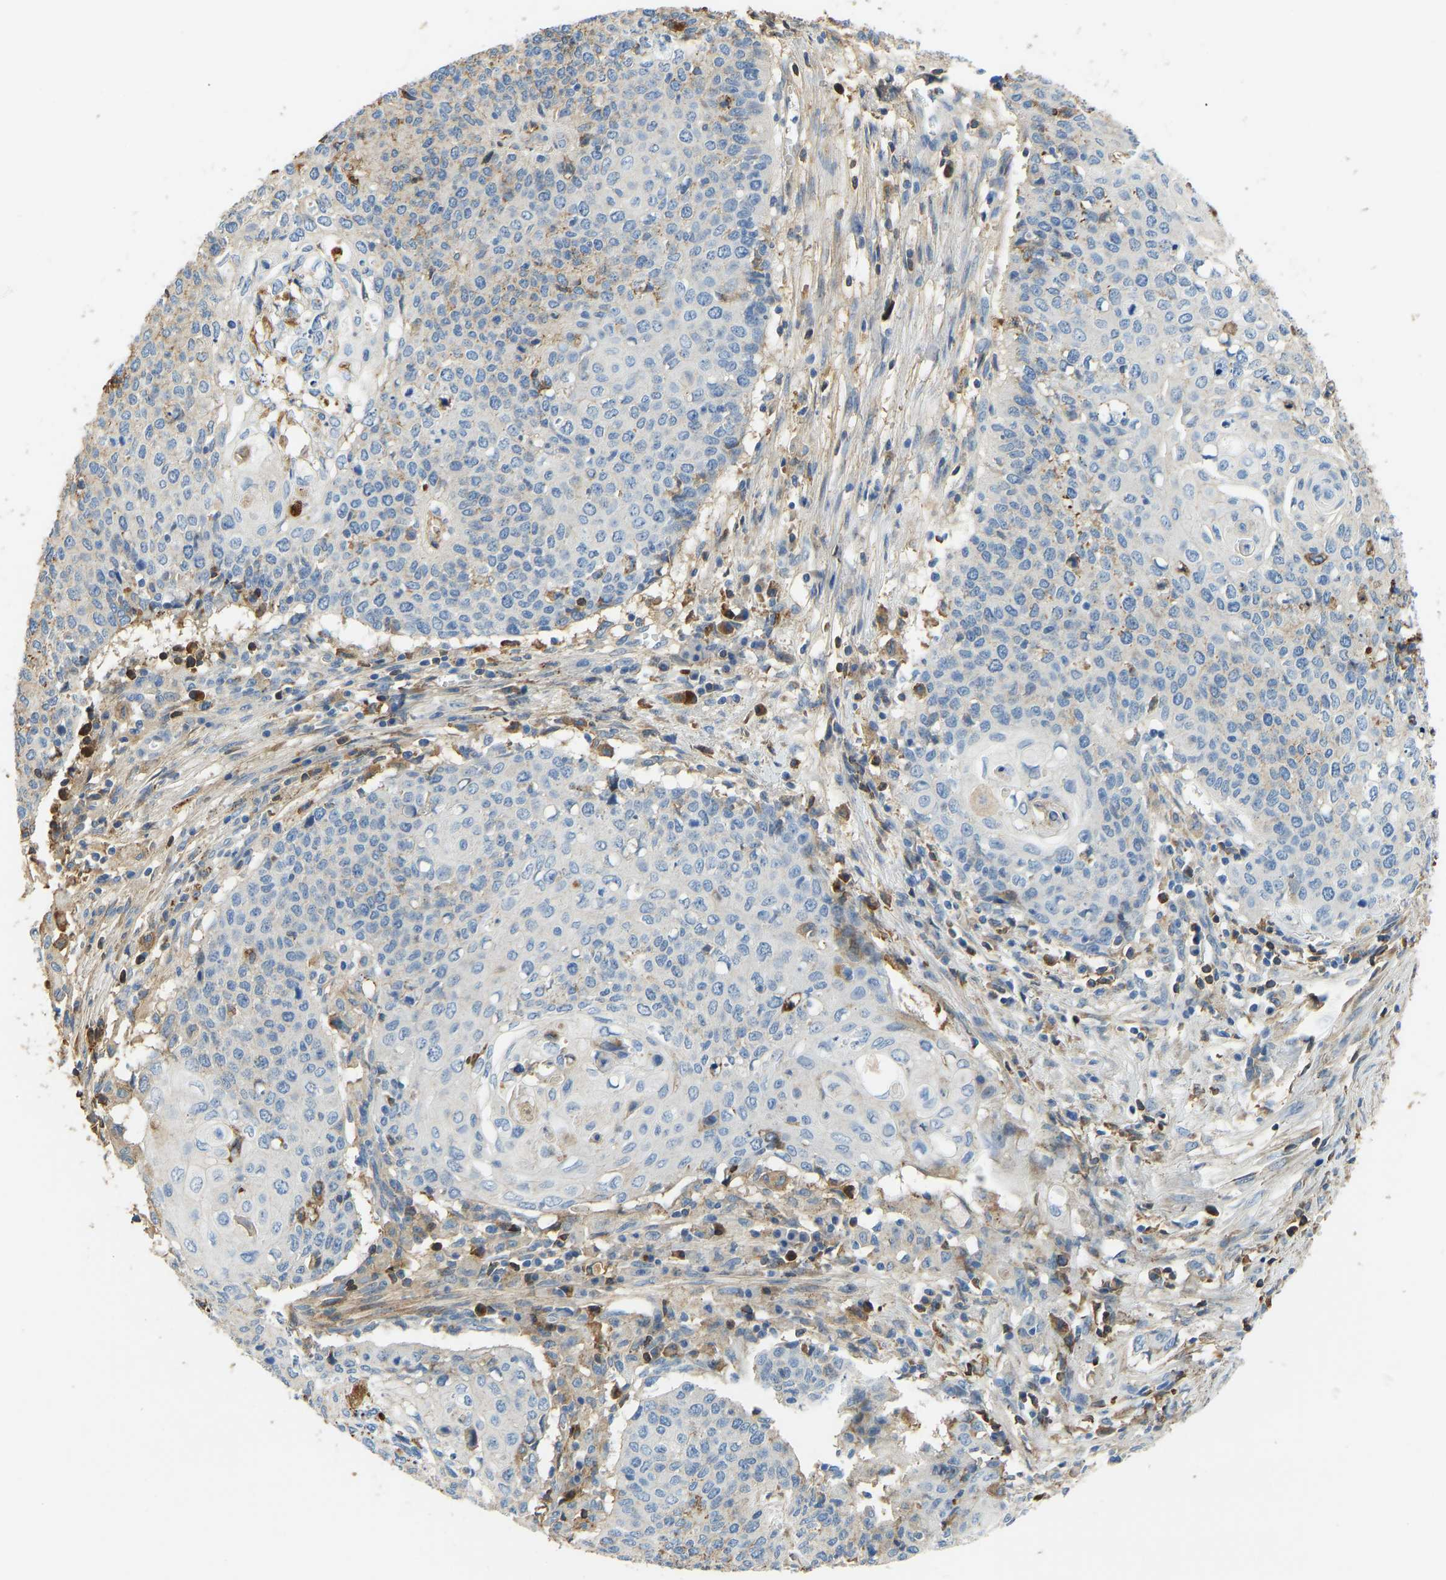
{"staining": {"intensity": "negative", "quantity": "none", "location": "none"}, "tissue": "cervical cancer", "cell_type": "Tumor cells", "image_type": "cancer", "snomed": [{"axis": "morphology", "description": "Squamous cell carcinoma, NOS"}, {"axis": "topography", "description": "Cervix"}], "caption": "This is an IHC photomicrograph of human cervical cancer. There is no positivity in tumor cells.", "gene": "THBS4", "patient": {"sex": "female", "age": 39}}